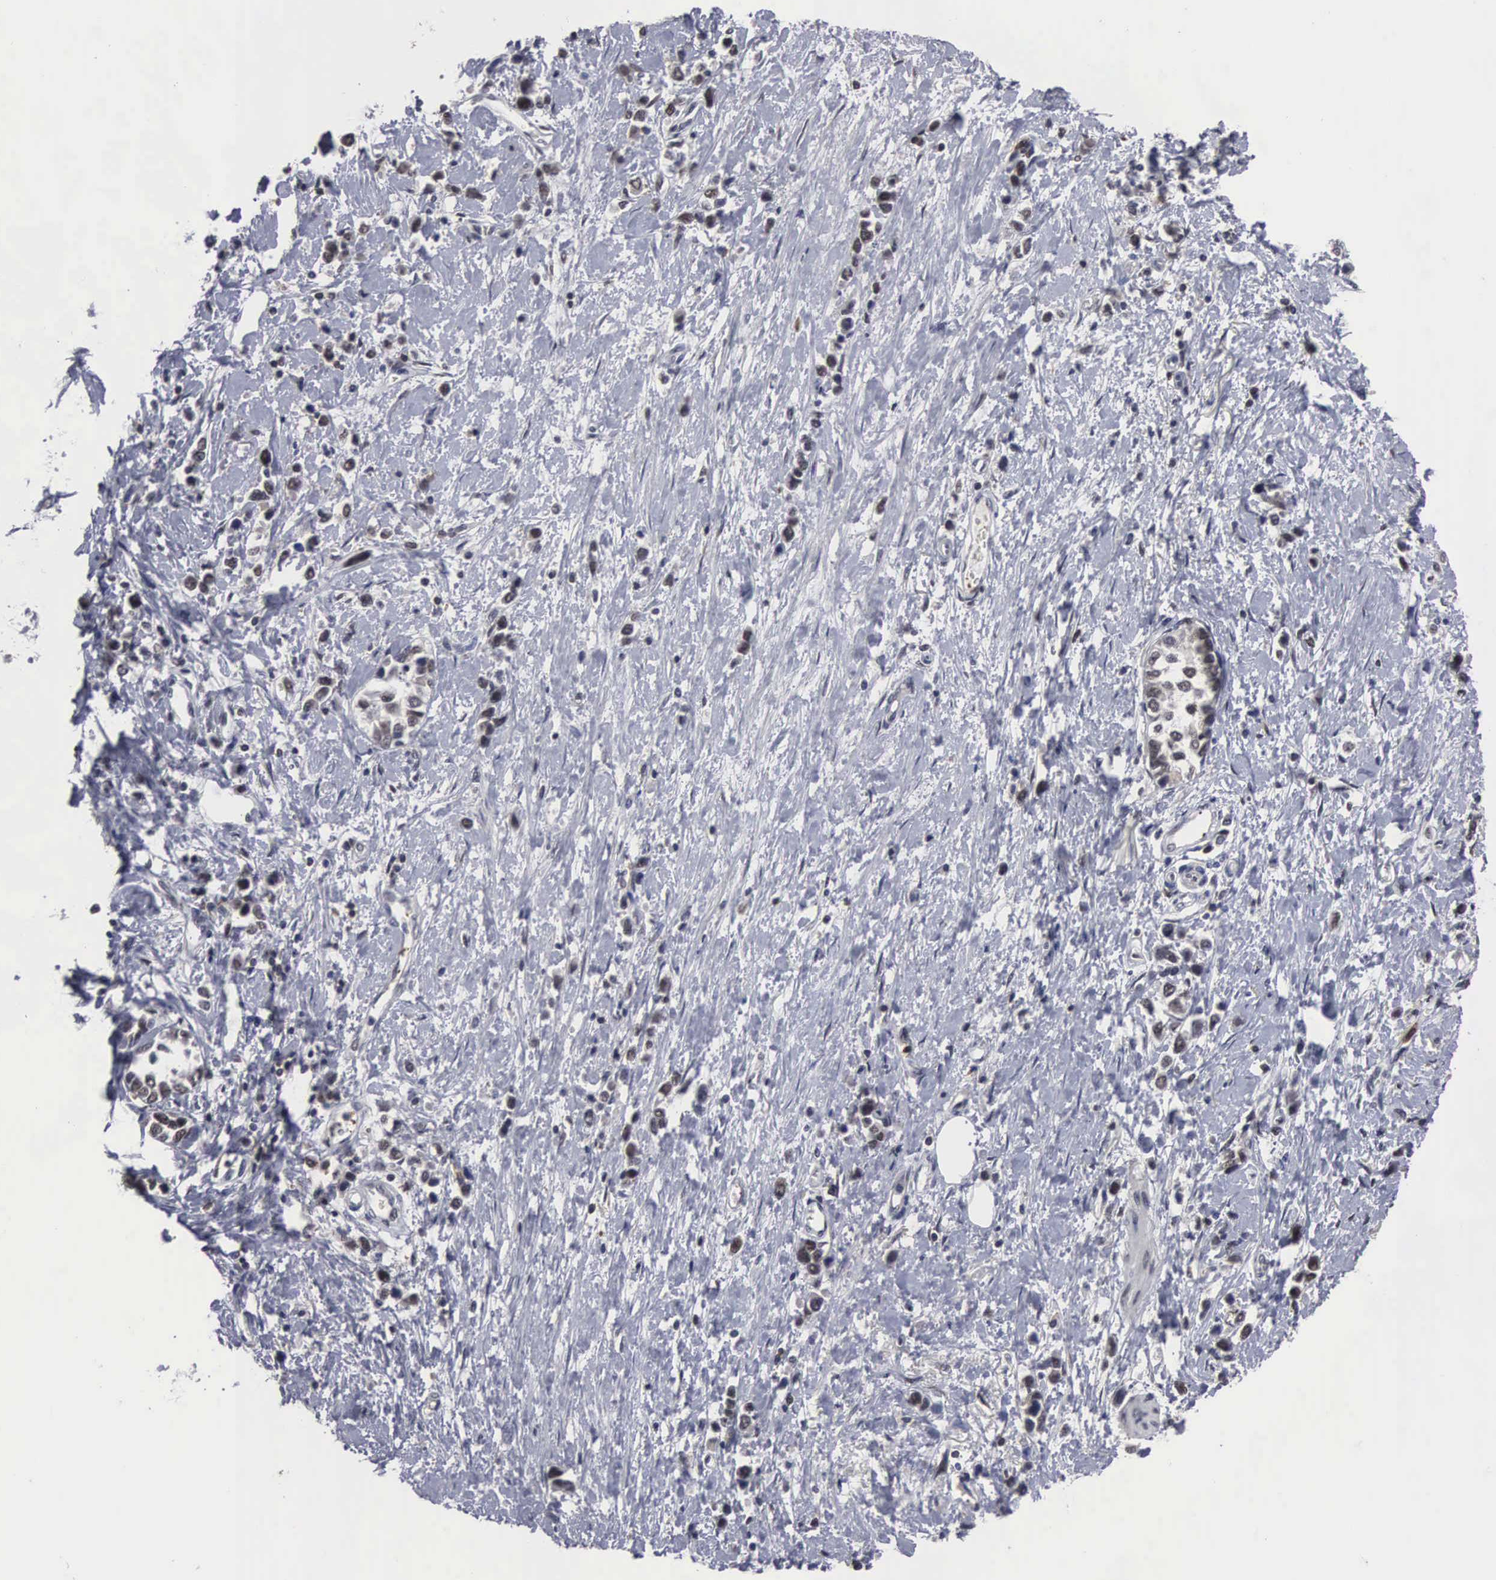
{"staining": {"intensity": "weak", "quantity": "<25%", "location": "nuclear"}, "tissue": "stomach cancer", "cell_type": "Tumor cells", "image_type": "cancer", "snomed": [{"axis": "morphology", "description": "Adenocarcinoma, NOS"}, {"axis": "topography", "description": "Stomach, upper"}], "caption": "Immunohistochemistry (IHC) micrograph of human stomach adenocarcinoma stained for a protein (brown), which reveals no staining in tumor cells. (DAB immunohistochemistry with hematoxylin counter stain).", "gene": "TRMT5", "patient": {"sex": "male", "age": 76}}